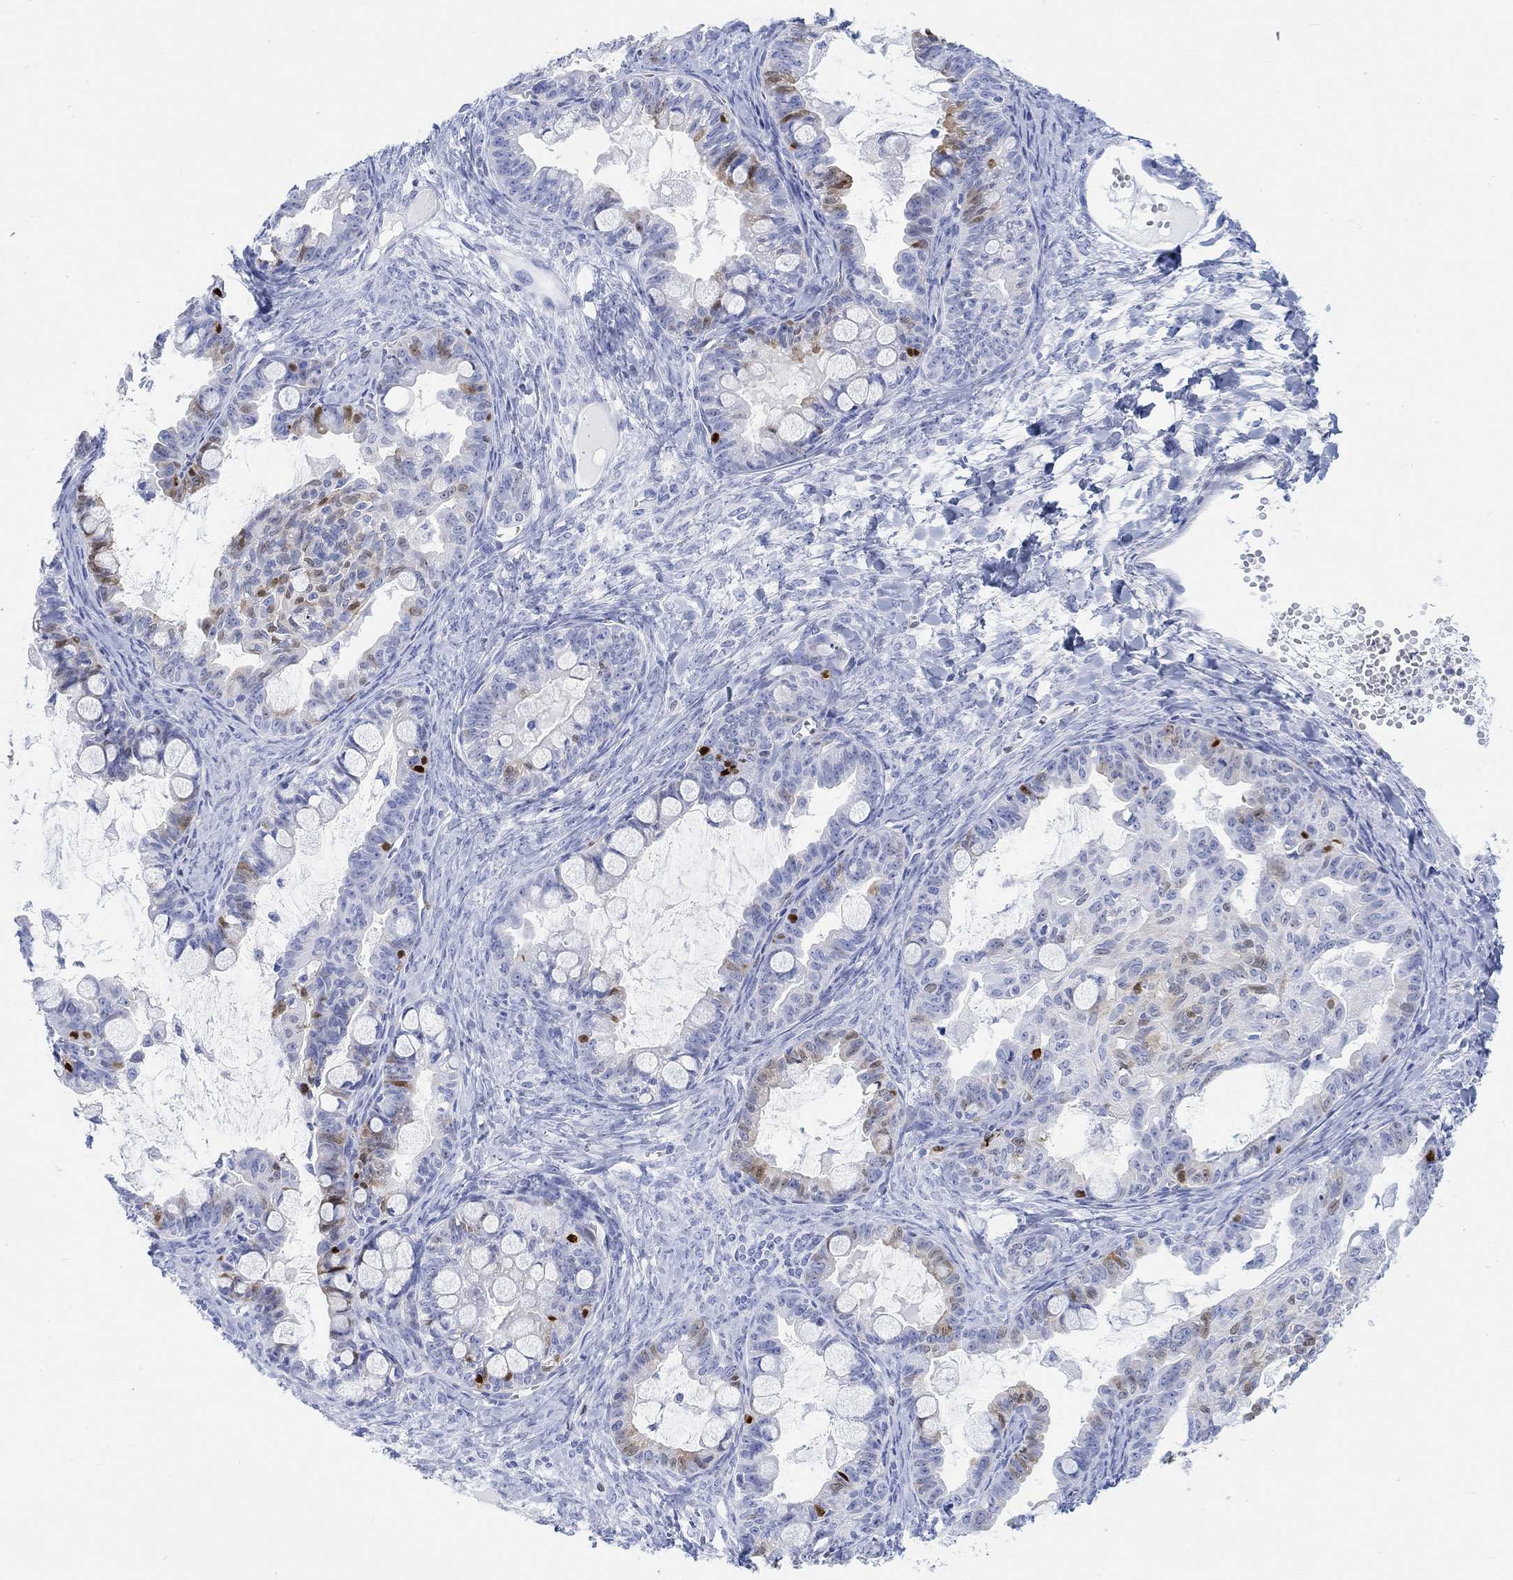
{"staining": {"intensity": "strong", "quantity": "<25%", "location": "nuclear"}, "tissue": "ovarian cancer", "cell_type": "Tumor cells", "image_type": "cancer", "snomed": [{"axis": "morphology", "description": "Cystadenocarcinoma, mucinous, NOS"}, {"axis": "topography", "description": "Ovary"}], "caption": "Immunohistochemistry (IHC) (DAB (3,3'-diaminobenzidine)) staining of human mucinous cystadenocarcinoma (ovarian) displays strong nuclear protein expression in about <25% of tumor cells. (Stains: DAB in brown, nuclei in blue, Microscopy: brightfield microscopy at high magnification).", "gene": "TPPP3", "patient": {"sex": "female", "age": 63}}